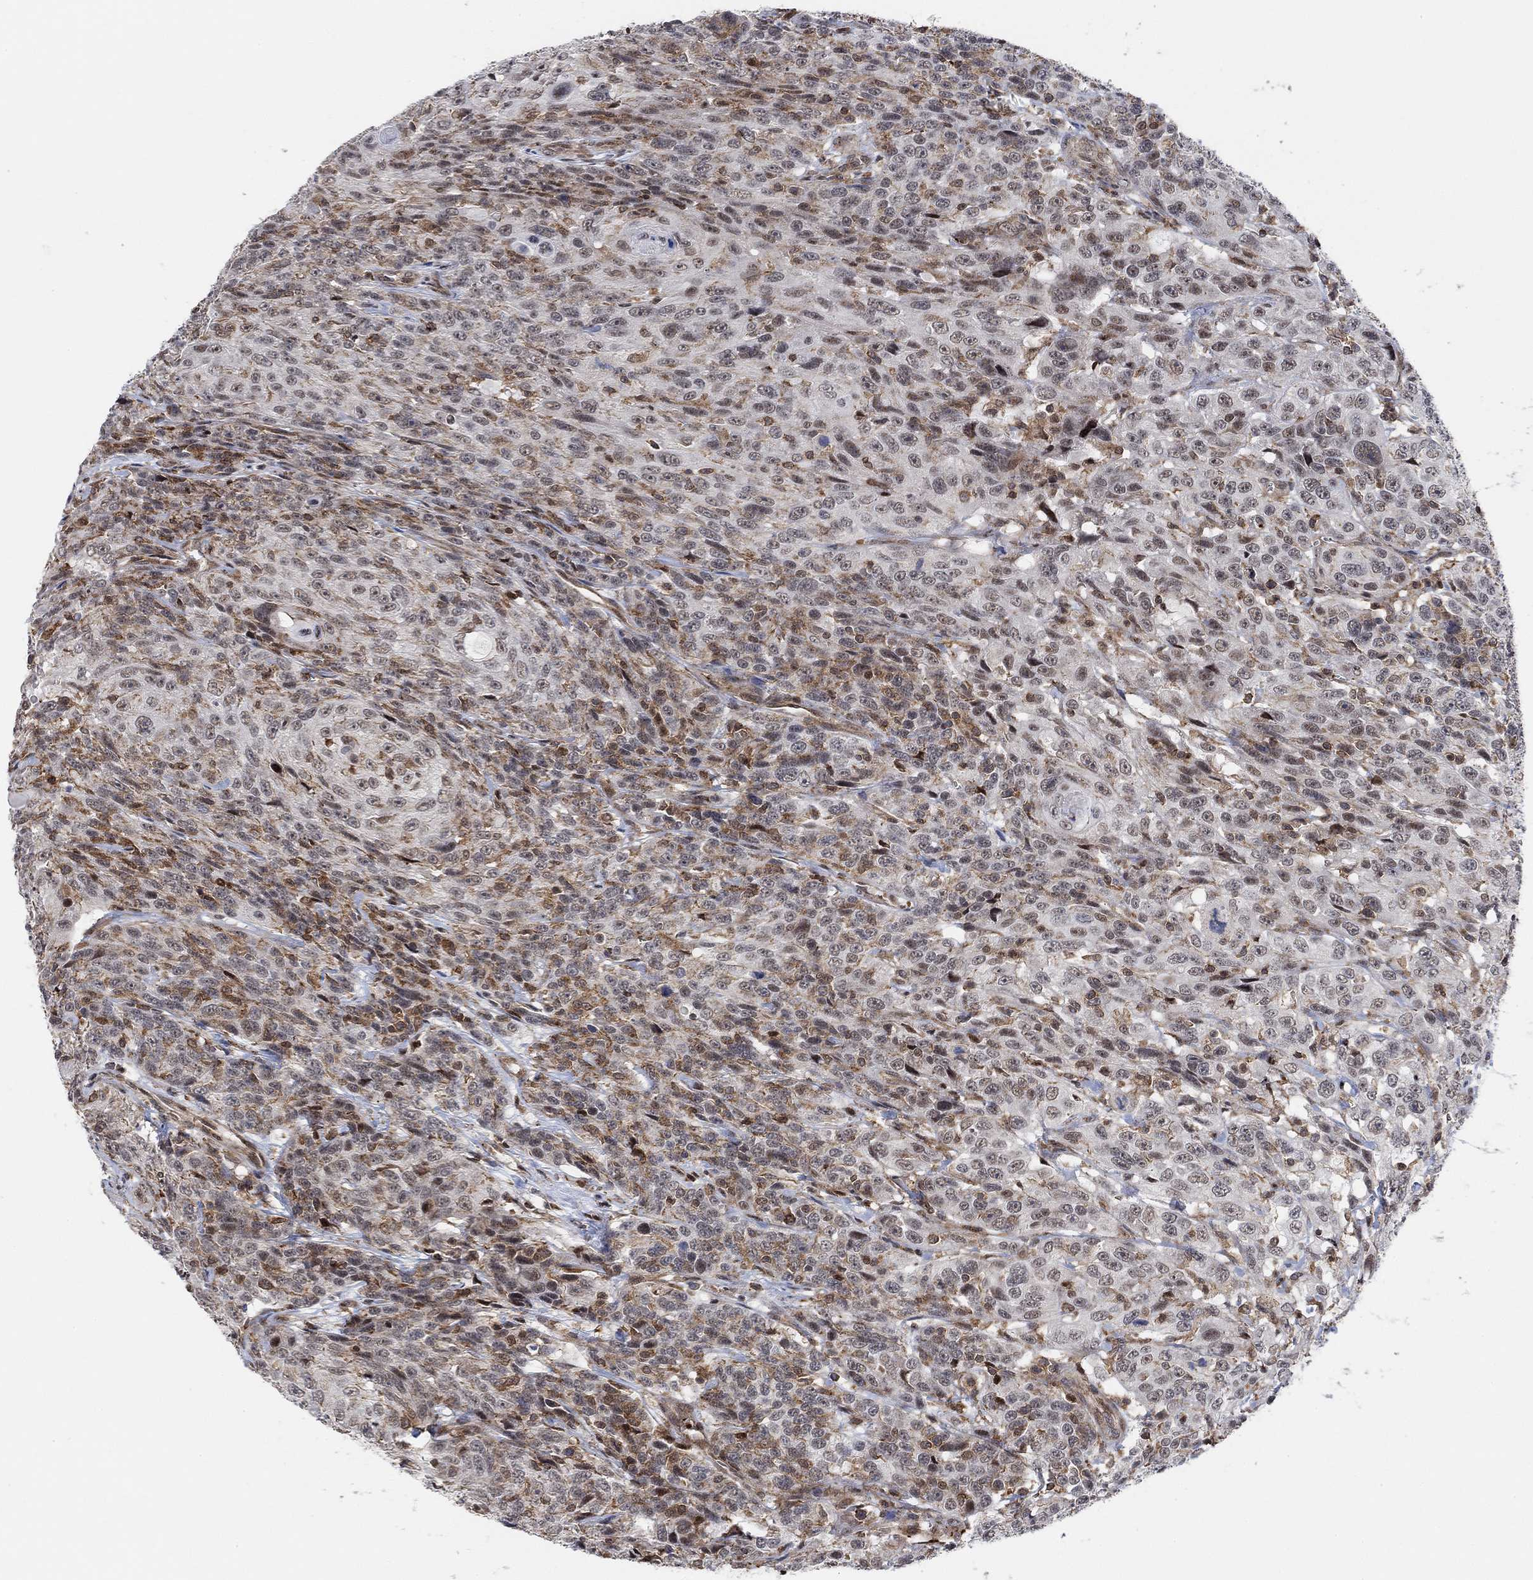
{"staining": {"intensity": "negative", "quantity": "none", "location": "none"}, "tissue": "urothelial cancer", "cell_type": "Tumor cells", "image_type": "cancer", "snomed": [{"axis": "morphology", "description": "Urothelial carcinoma, NOS"}, {"axis": "morphology", "description": "Urothelial carcinoma, High grade"}, {"axis": "topography", "description": "Urinary bladder"}], "caption": "Tumor cells are negative for brown protein staining in transitional cell carcinoma. (Brightfield microscopy of DAB (3,3'-diaminobenzidine) immunohistochemistry (IHC) at high magnification).", "gene": "PWWP2B", "patient": {"sex": "female", "age": 73}}